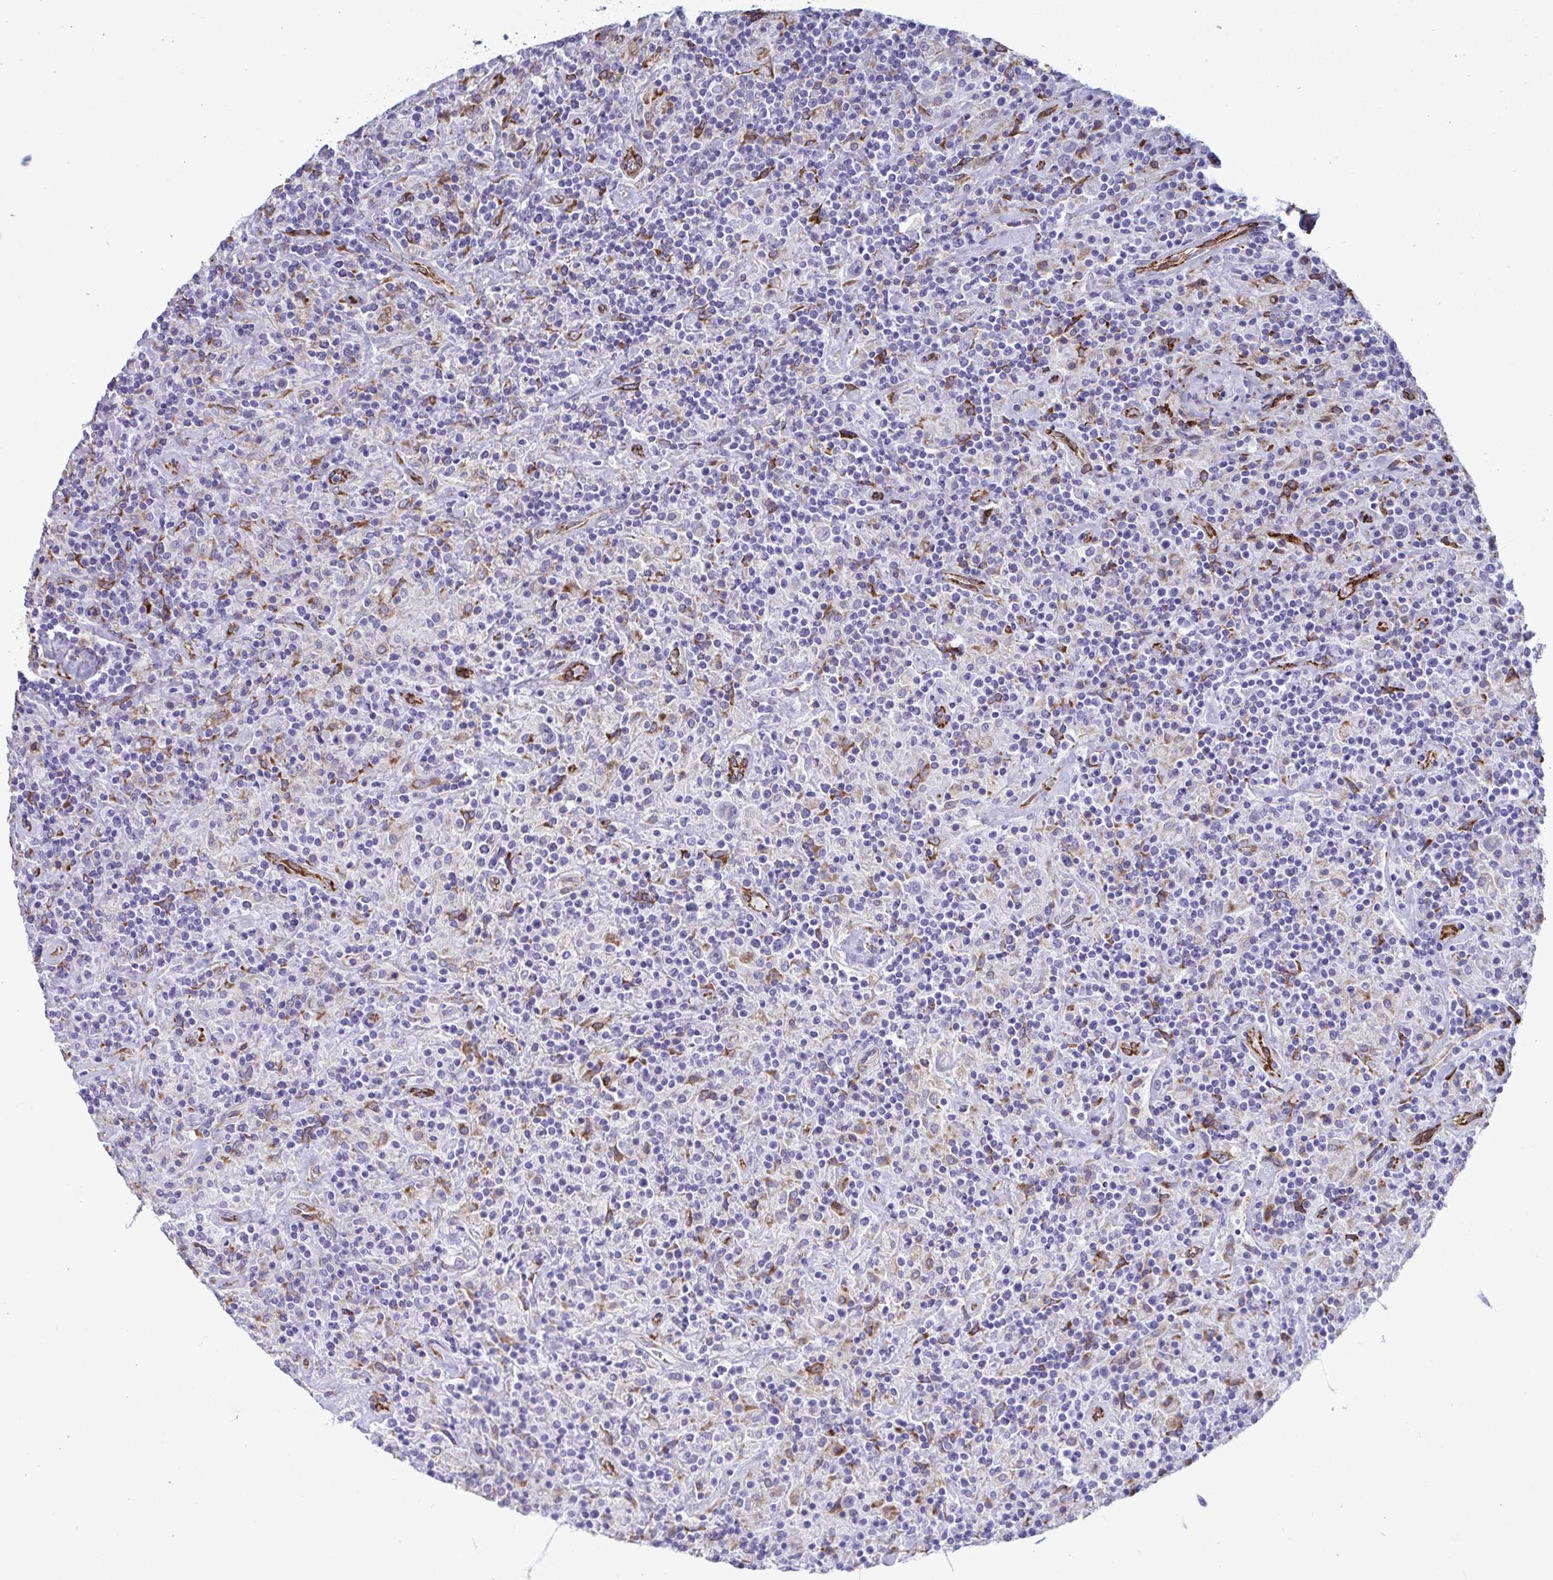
{"staining": {"intensity": "negative", "quantity": "none", "location": "none"}, "tissue": "lymphoma", "cell_type": "Tumor cells", "image_type": "cancer", "snomed": [{"axis": "morphology", "description": "Hodgkin's disease, NOS"}, {"axis": "topography", "description": "Lymph node"}], "caption": "DAB immunohistochemical staining of Hodgkin's disease exhibits no significant positivity in tumor cells.", "gene": "ASPH", "patient": {"sex": "male", "age": 70}}